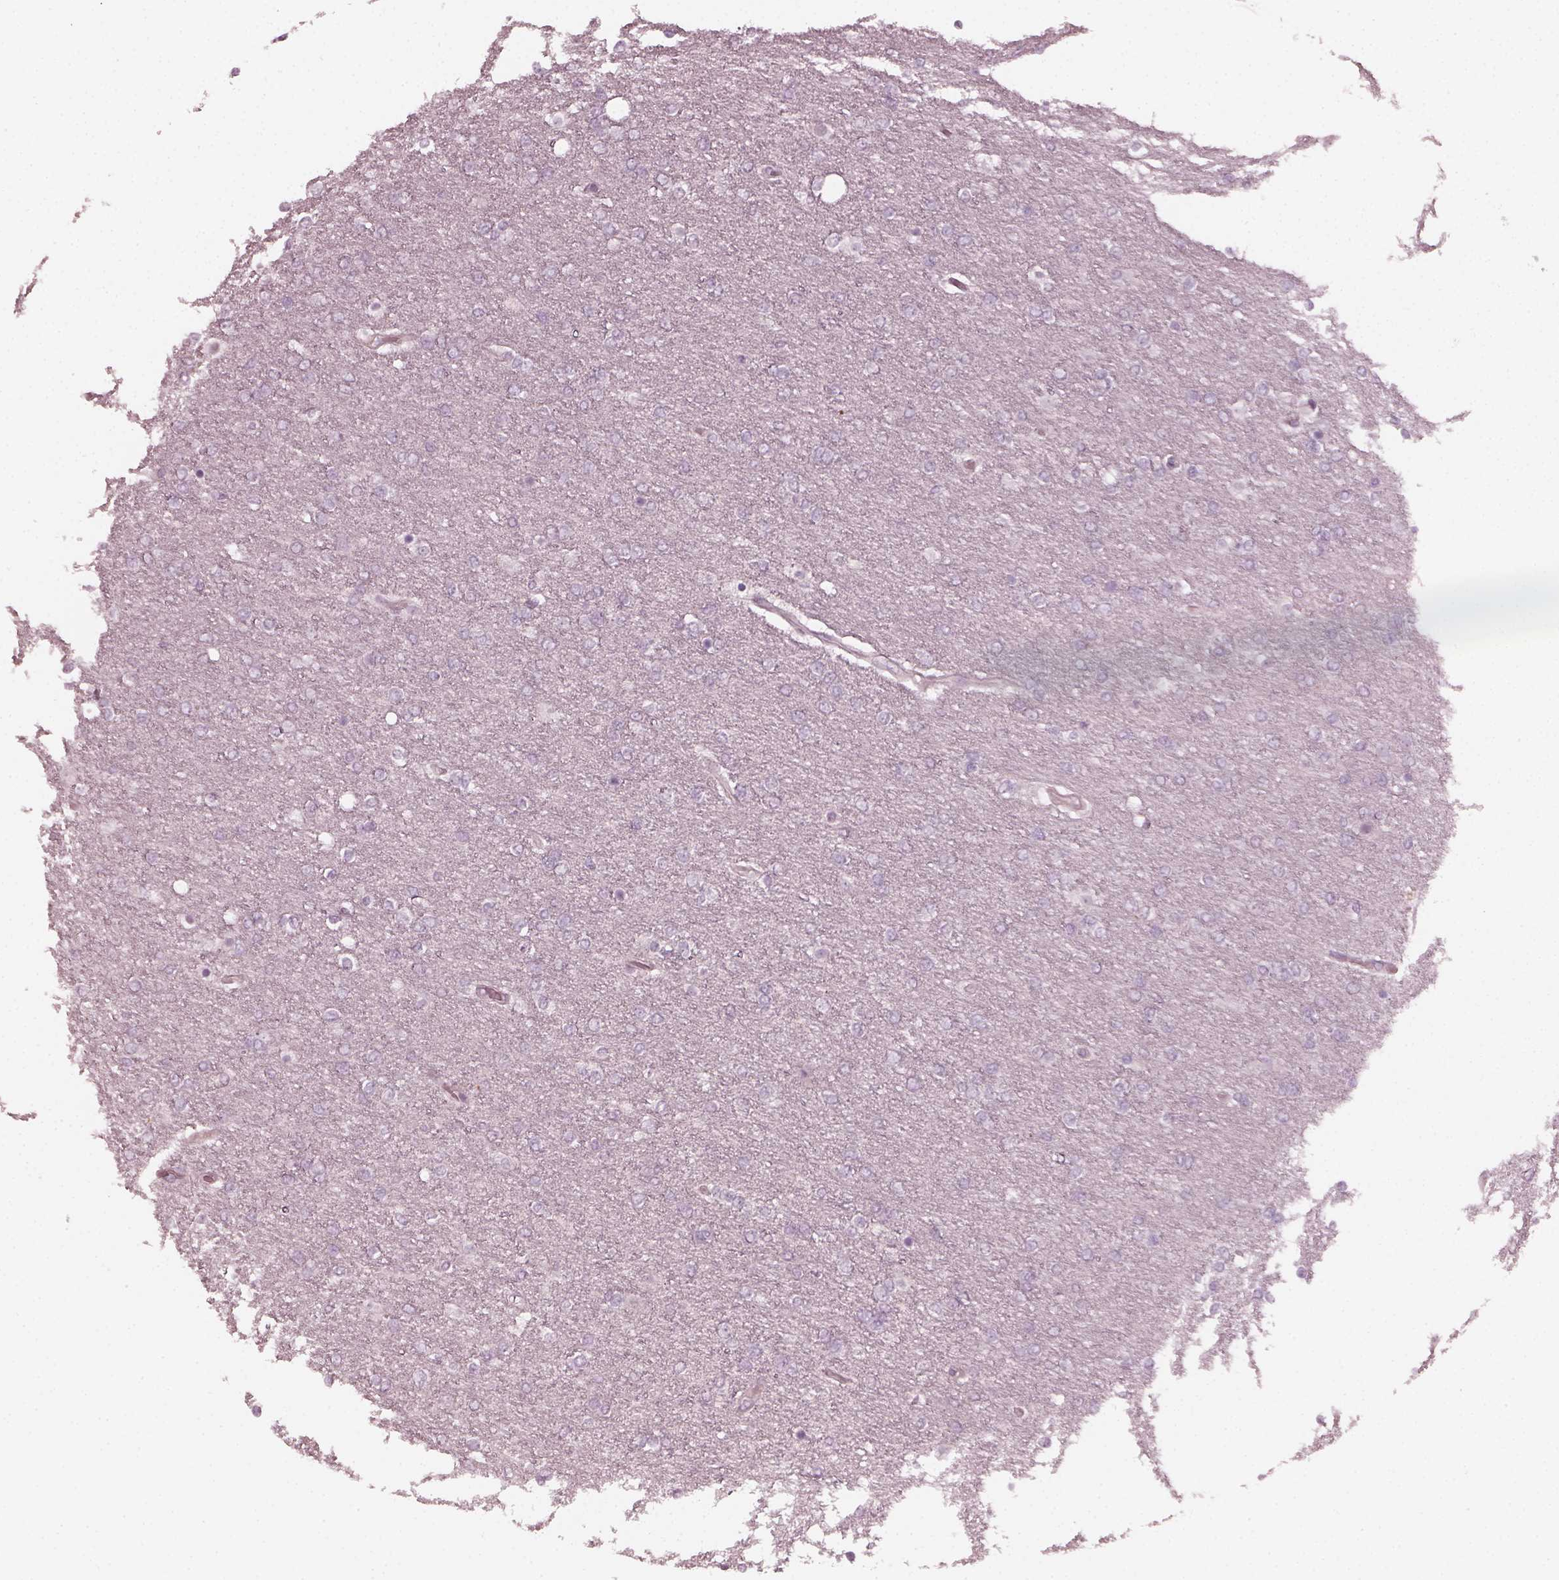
{"staining": {"intensity": "negative", "quantity": "none", "location": "none"}, "tissue": "glioma", "cell_type": "Tumor cells", "image_type": "cancer", "snomed": [{"axis": "morphology", "description": "Glioma, malignant, High grade"}, {"axis": "topography", "description": "Brain"}], "caption": "Human glioma stained for a protein using IHC reveals no staining in tumor cells.", "gene": "CHIT1", "patient": {"sex": "female", "age": 61}}